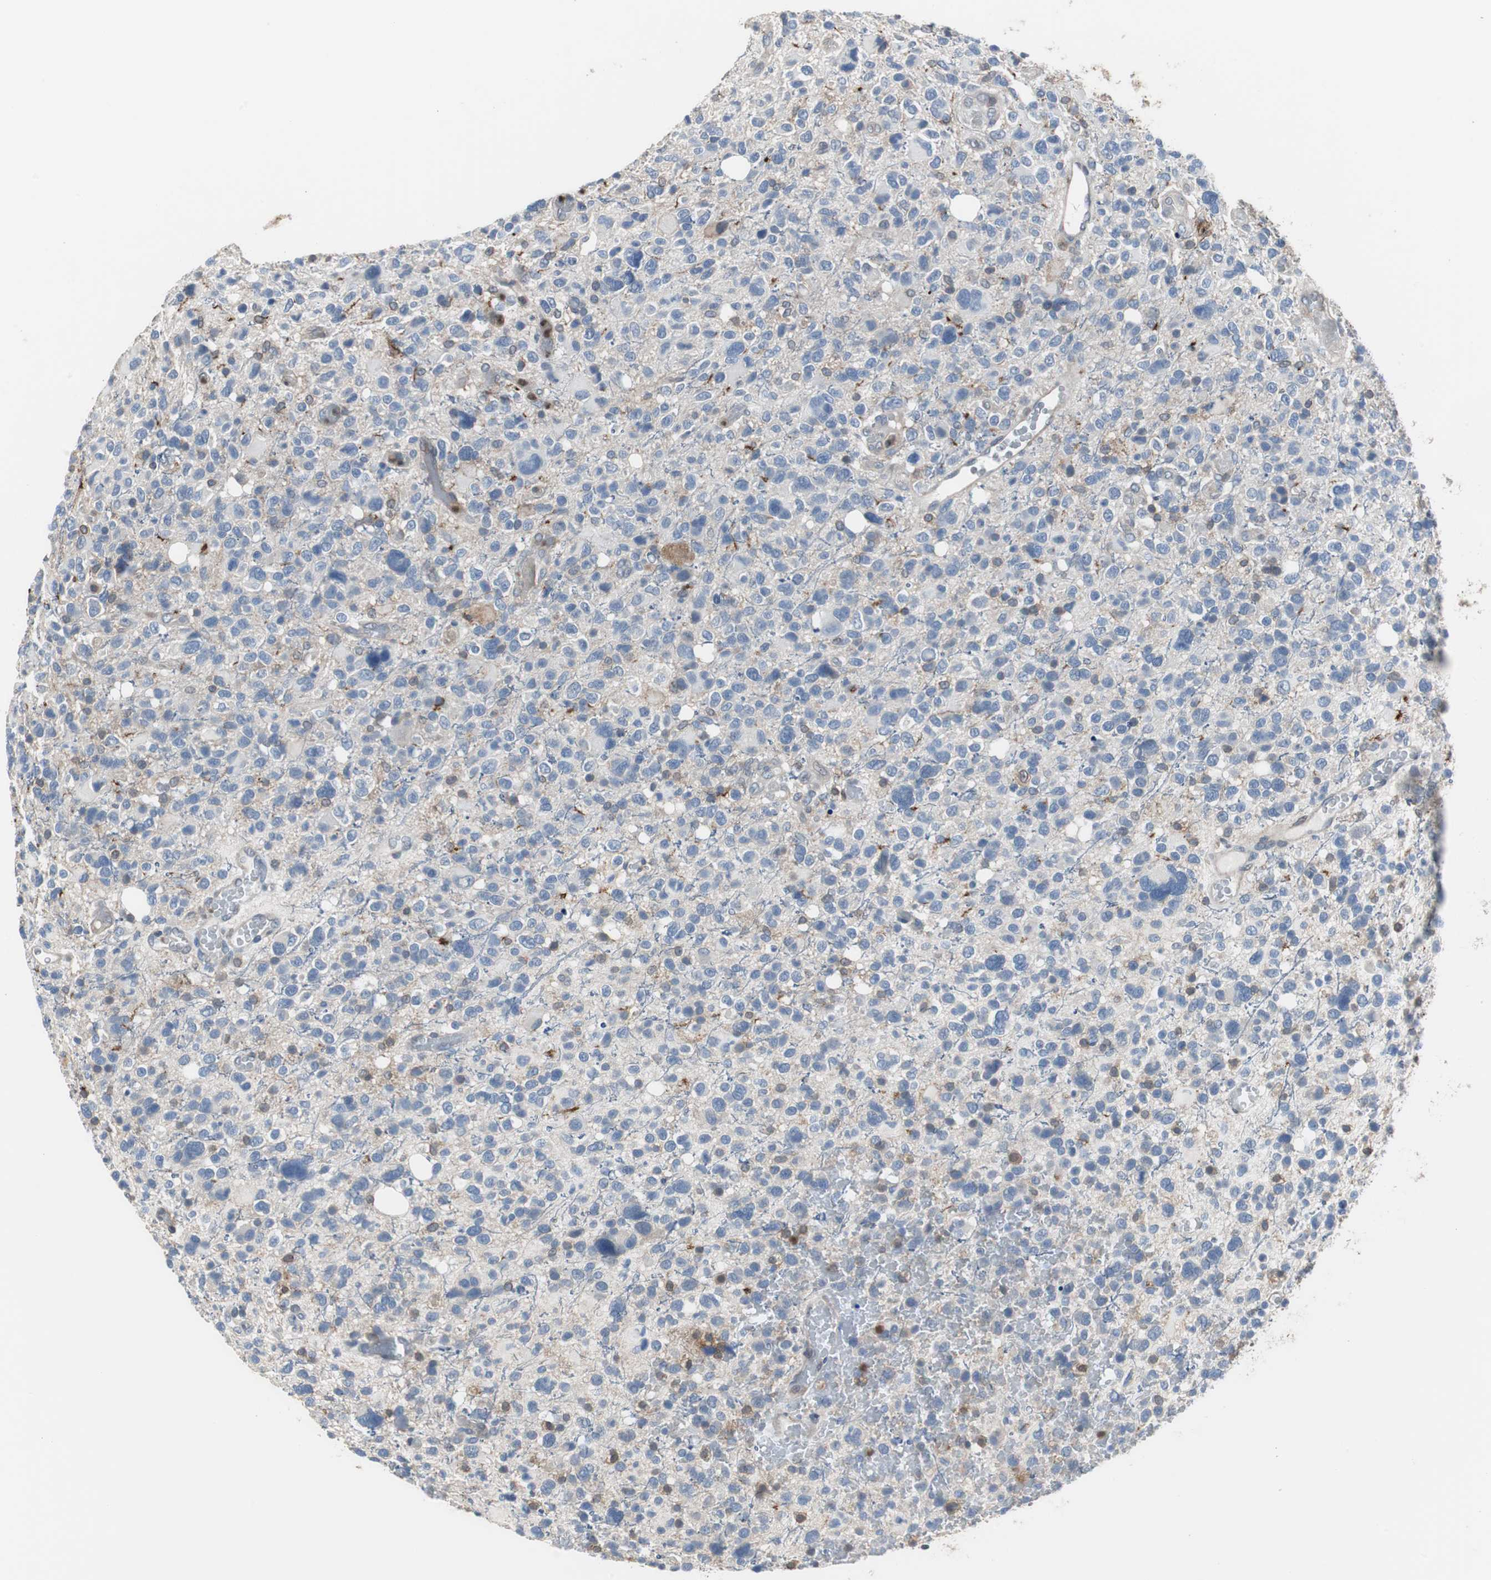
{"staining": {"intensity": "weak", "quantity": "<25%", "location": "cytoplasmic/membranous"}, "tissue": "glioma", "cell_type": "Tumor cells", "image_type": "cancer", "snomed": [{"axis": "morphology", "description": "Glioma, malignant, High grade"}, {"axis": "topography", "description": "Brain"}], "caption": "Immunohistochemical staining of malignant glioma (high-grade) displays no significant expression in tumor cells.", "gene": "ANXA4", "patient": {"sex": "male", "age": 48}}